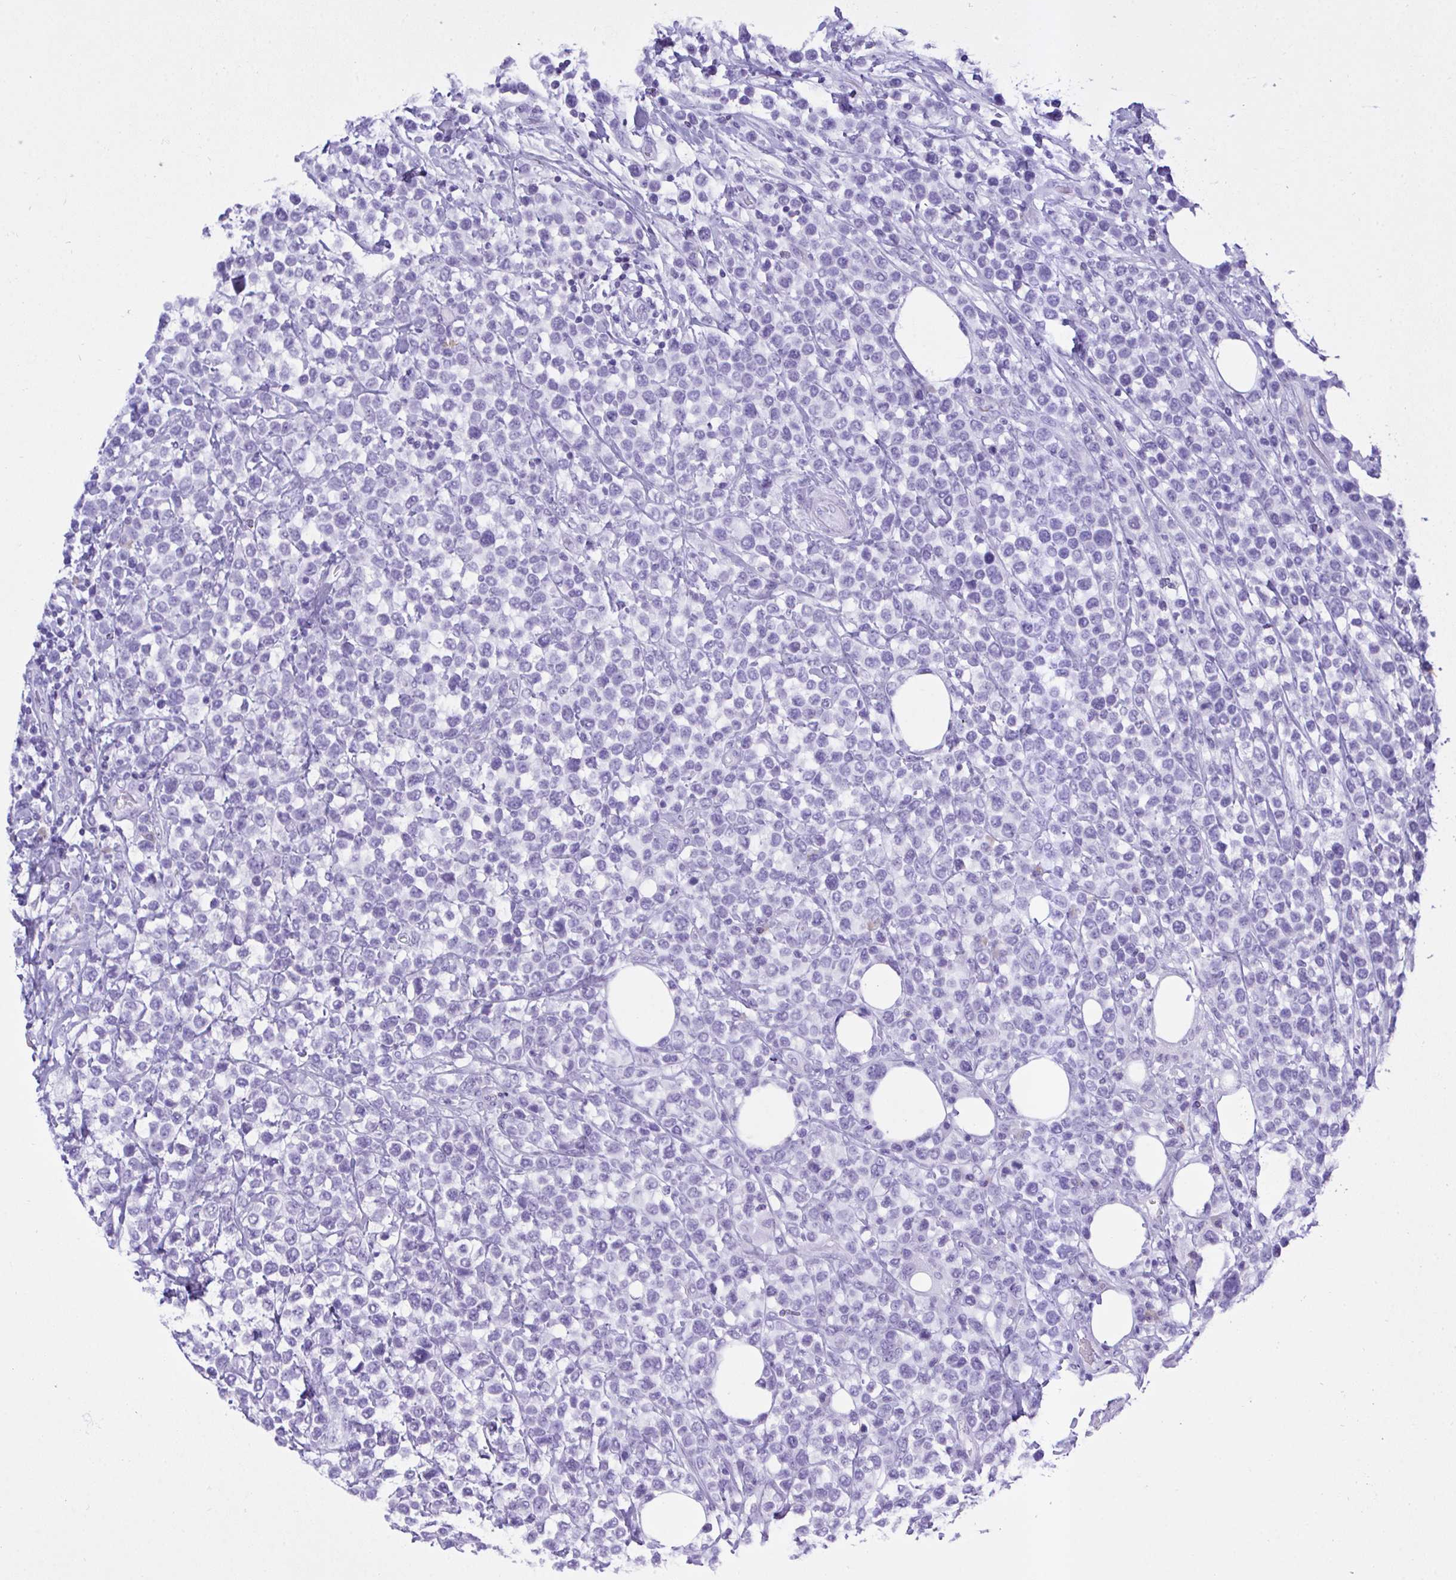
{"staining": {"intensity": "negative", "quantity": "none", "location": "none"}, "tissue": "lymphoma", "cell_type": "Tumor cells", "image_type": "cancer", "snomed": [{"axis": "morphology", "description": "Malignant lymphoma, non-Hodgkin's type, High grade"}, {"axis": "topography", "description": "Soft tissue"}], "caption": "A photomicrograph of human malignant lymphoma, non-Hodgkin's type (high-grade) is negative for staining in tumor cells. Nuclei are stained in blue.", "gene": "AKR1D1", "patient": {"sex": "female", "age": 56}}